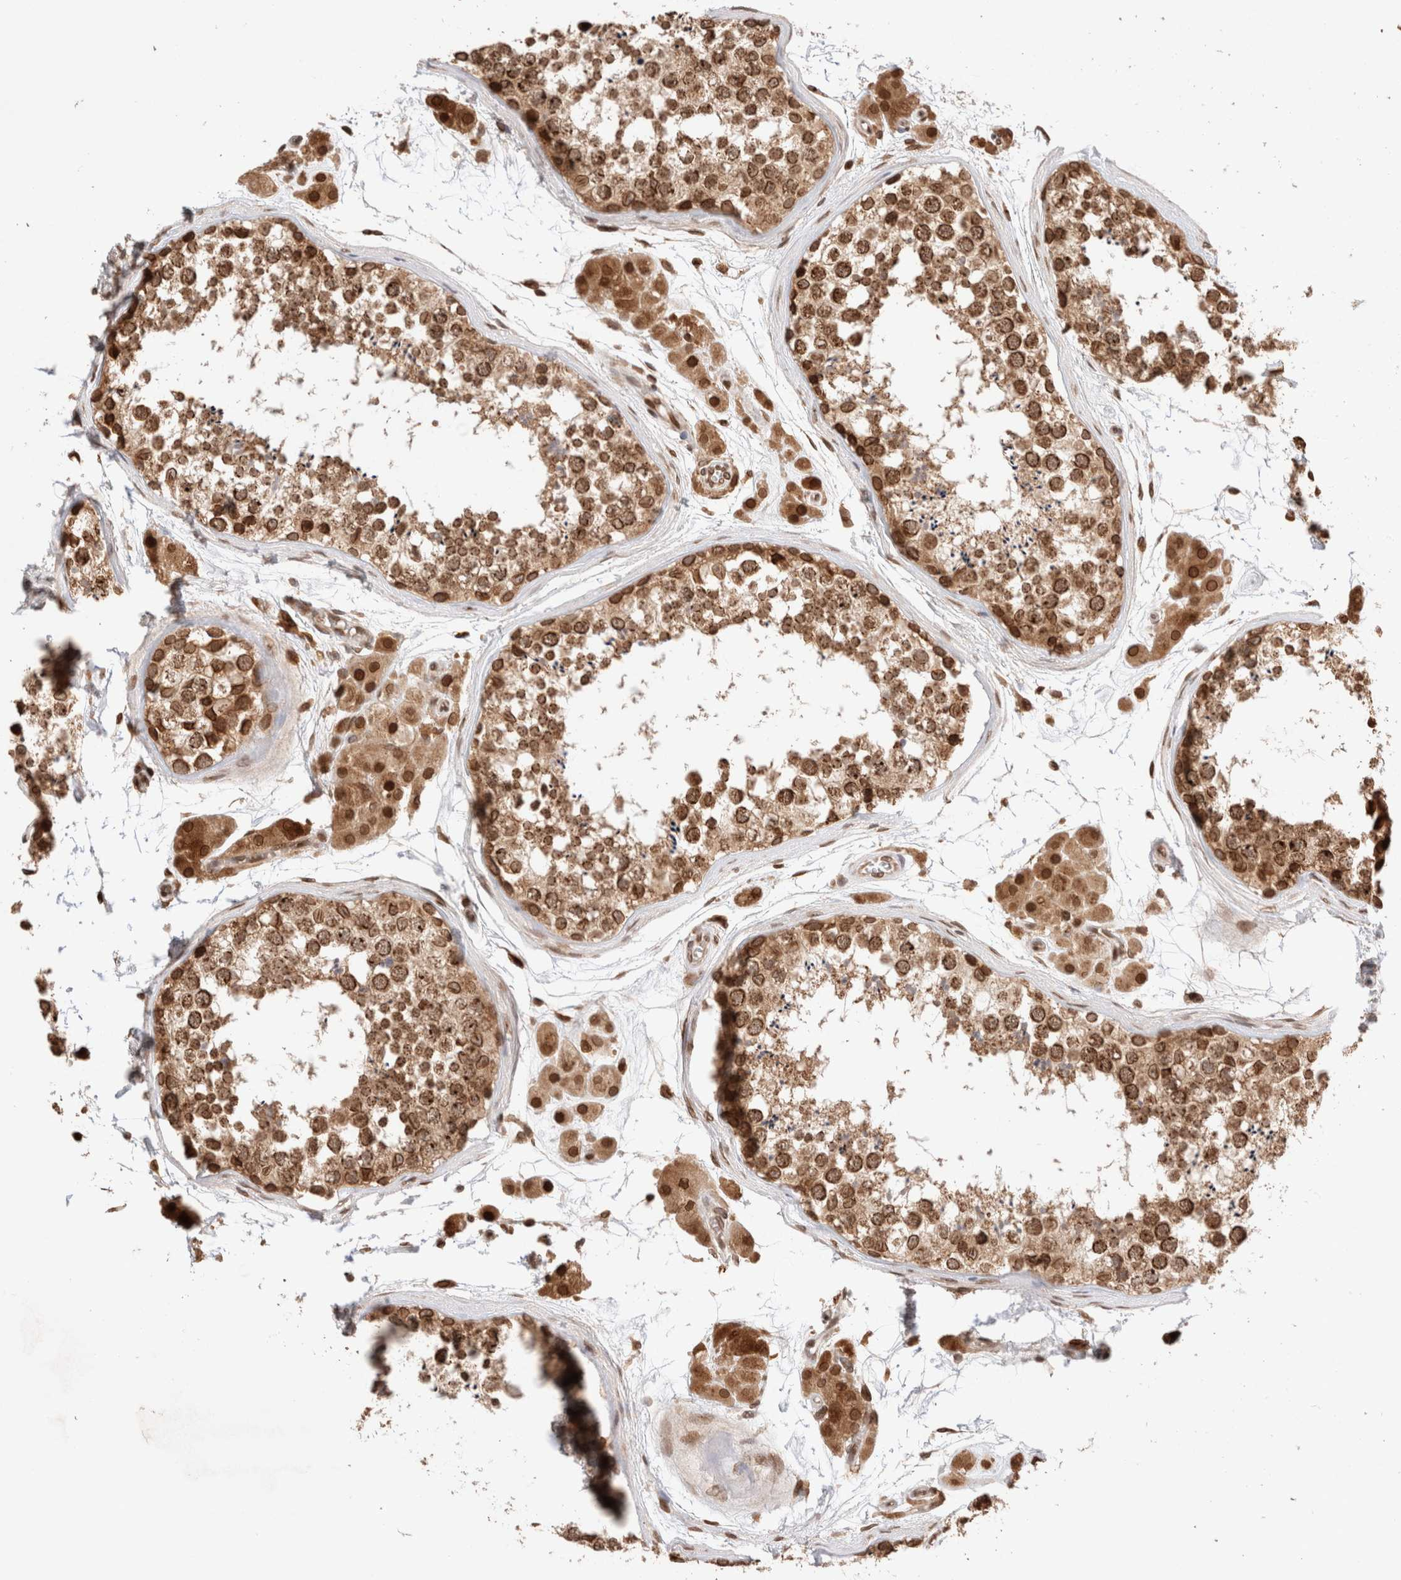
{"staining": {"intensity": "strong", "quantity": ">75%", "location": "cytoplasmic/membranous,nuclear"}, "tissue": "testis", "cell_type": "Cells in seminiferous ducts", "image_type": "normal", "snomed": [{"axis": "morphology", "description": "Normal tissue, NOS"}, {"axis": "topography", "description": "Testis"}], "caption": "Testis stained with DAB (3,3'-diaminobenzidine) IHC exhibits high levels of strong cytoplasmic/membranous,nuclear expression in about >75% of cells in seminiferous ducts.", "gene": "TPR", "patient": {"sex": "male", "age": 56}}